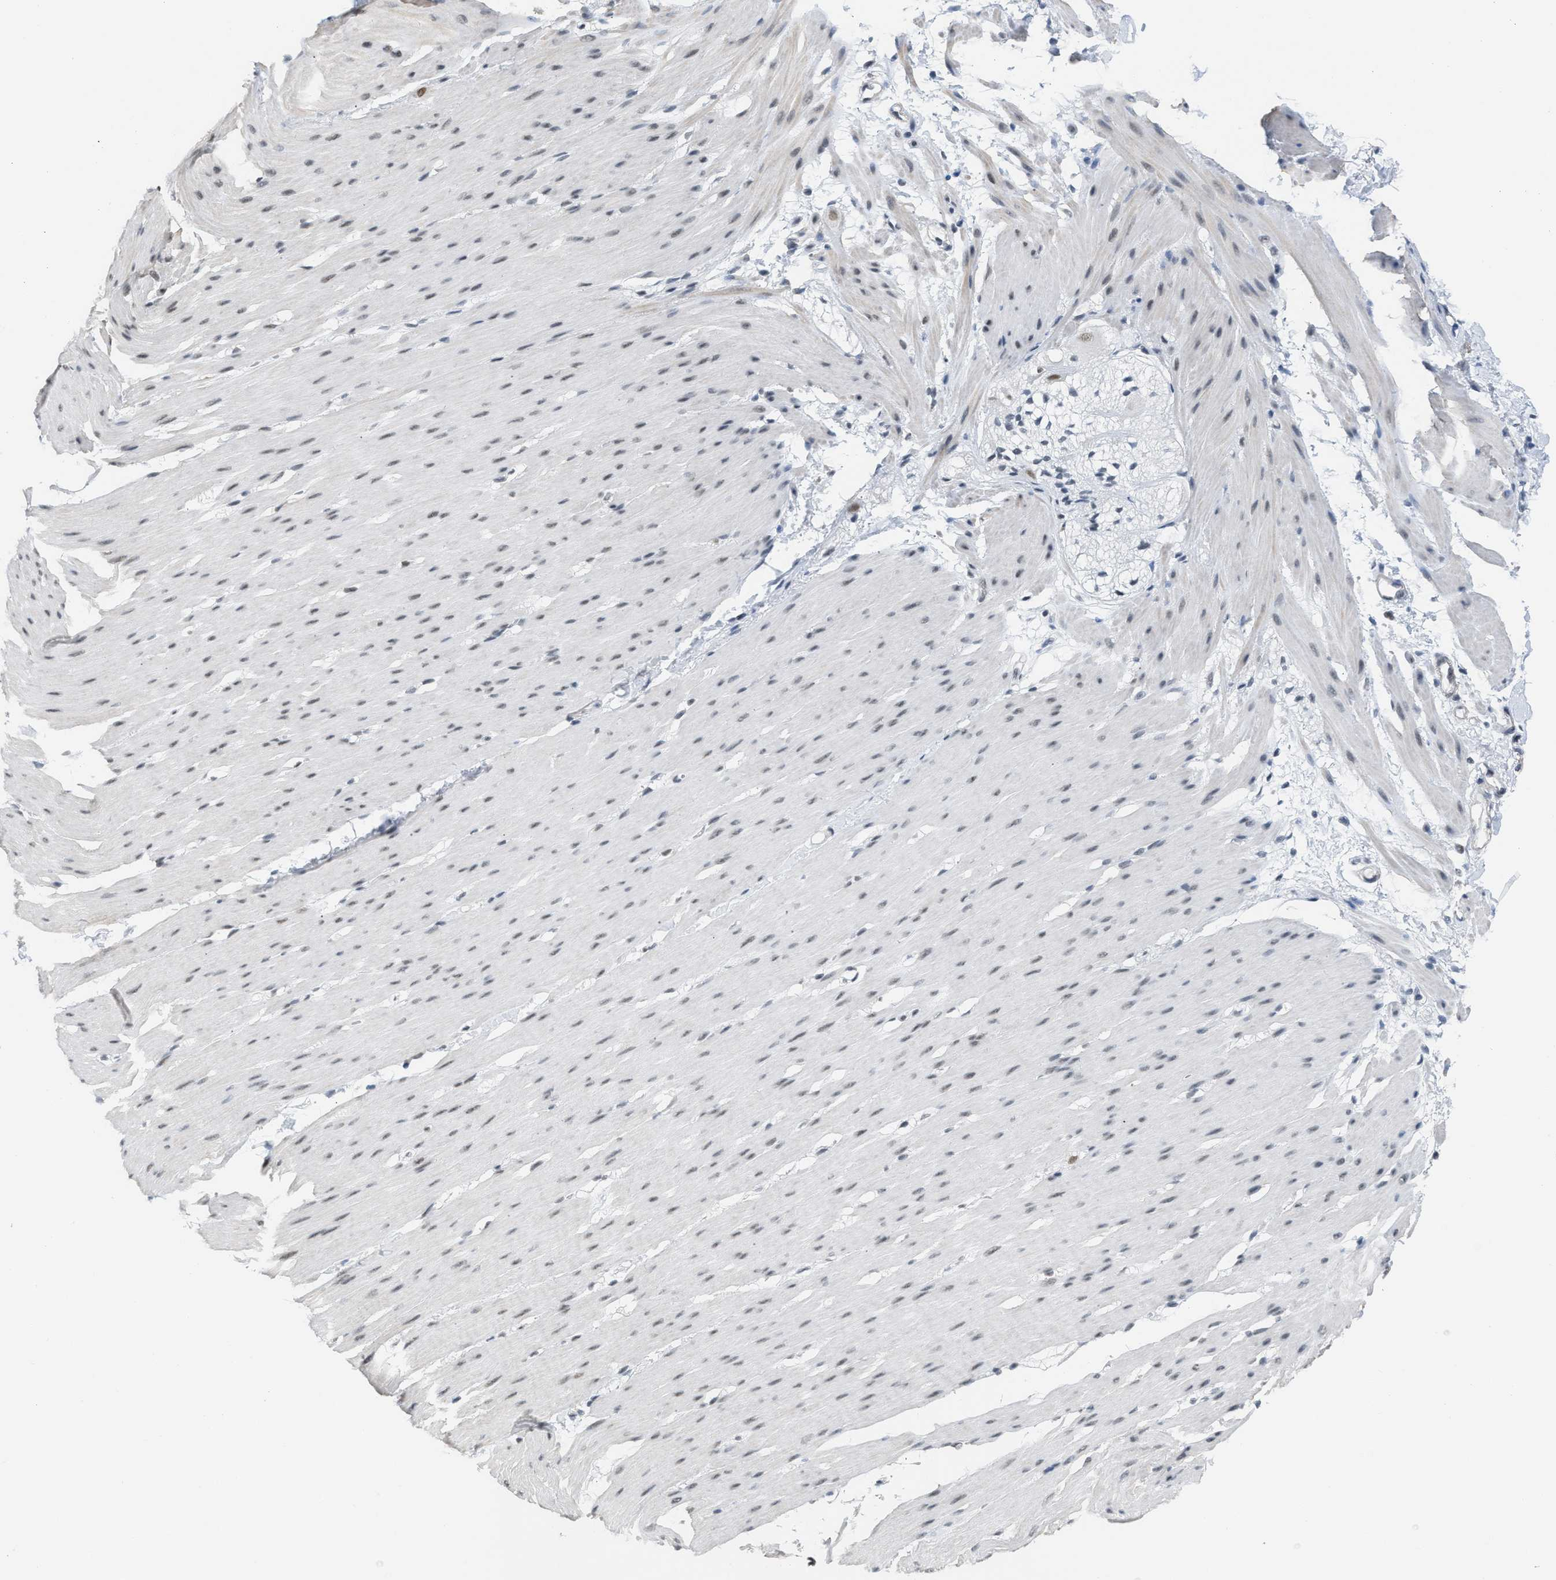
{"staining": {"intensity": "weak", "quantity": "25%-75%", "location": "nuclear"}, "tissue": "smooth muscle", "cell_type": "Smooth muscle cells", "image_type": "normal", "snomed": [{"axis": "morphology", "description": "Normal tissue, NOS"}, {"axis": "topography", "description": "Smooth muscle"}, {"axis": "topography", "description": "Colon"}], "caption": "Protein expression analysis of benign smooth muscle displays weak nuclear expression in about 25%-75% of smooth muscle cells. The protein of interest is stained brown, and the nuclei are stained in blue (DAB (3,3'-diaminobenzidine) IHC with brightfield microscopy, high magnification).", "gene": "SCAF4", "patient": {"sex": "male", "age": 67}}